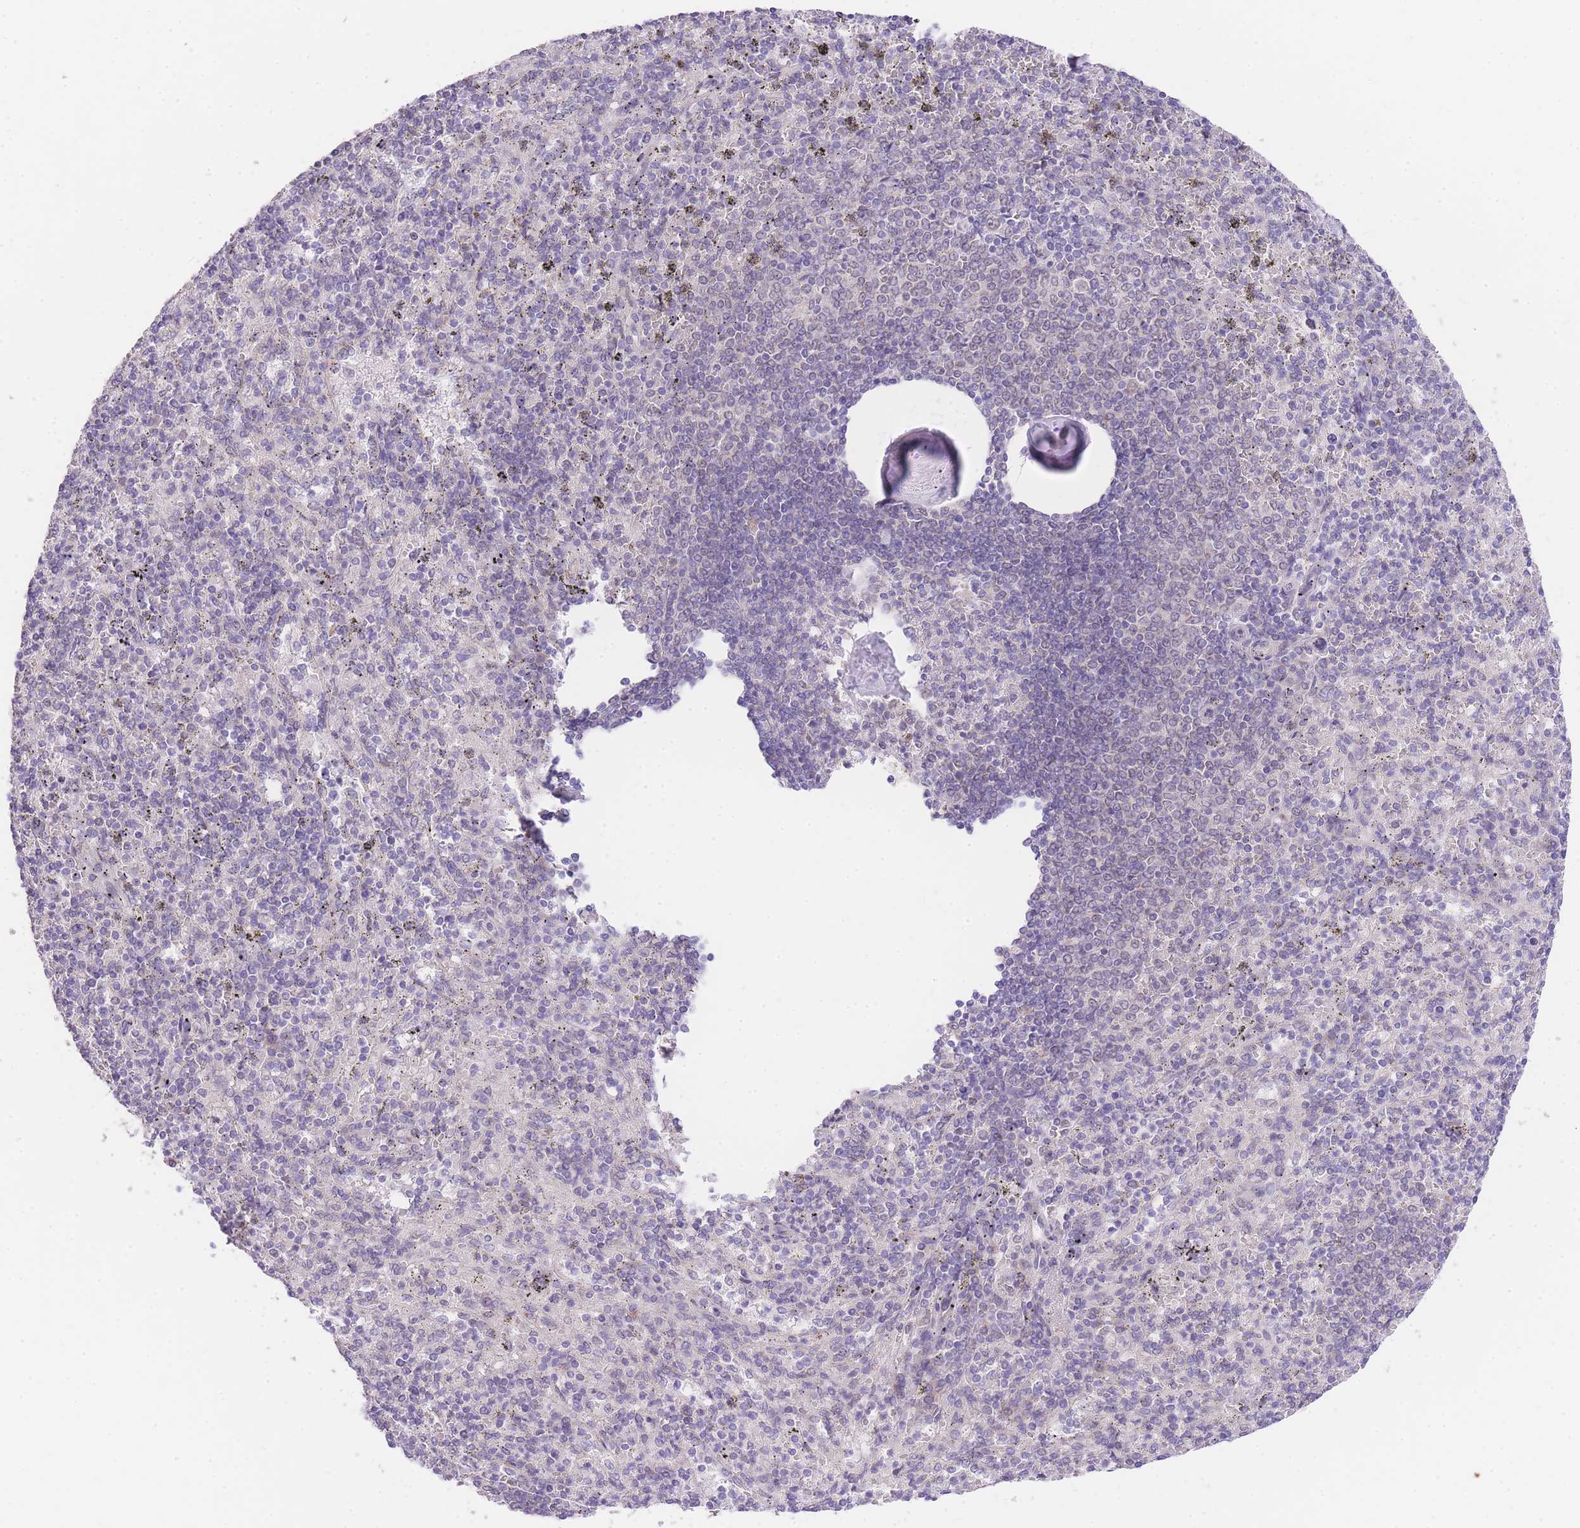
{"staining": {"intensity": "weak", "quantity": "<25%", "location": "nuclear"}, "tissue": "spleen", "cell_type": "Cells in red pulp", "image_type": "normal", "snomed": [{"axis": "morphology", "description": "Normal tissue, NOS"}, {"axis": "morphology", "description": "Degeneration, NOS"}, {"axis": "topography", "description": "Spleen"}], "caption": "Immunohistochemical staining of unremarkable spleen reveals no significant expression in cells in red pulp.", "gene": "UBXN7", "patient": {"sex": "male", "age": 56}}